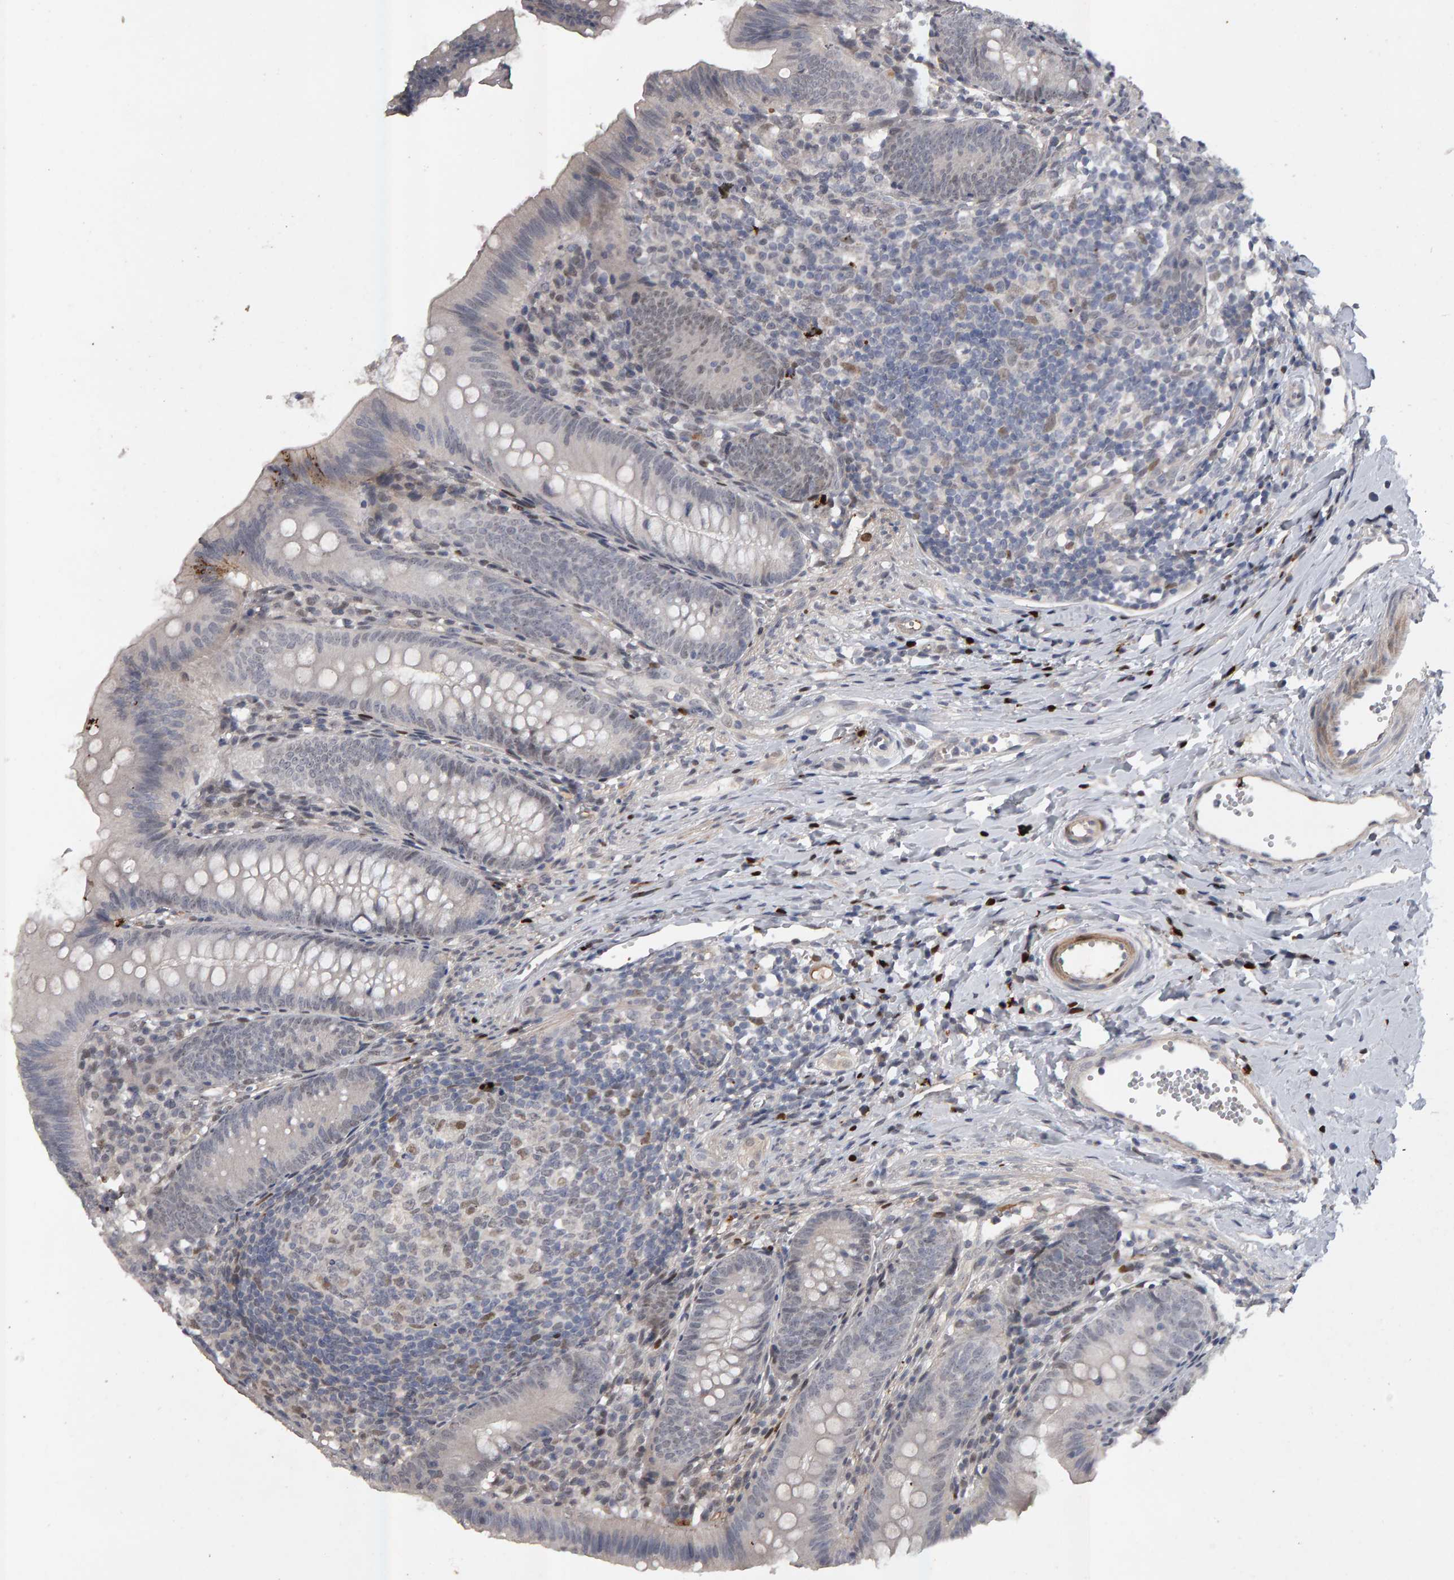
{"staining": {"intensity": "weak", "quantity": "<25%", "location": "nuclear"}, "tissue": "appendix", "cell_type": "Glandular cells", "image_type": "normal", "snomed": [{"axis": "morphology", "description": "Normal tissue, NOS"}, {"axis": "topography", "description": "Appendix"}], "caption": "Immunohistochemistry (IHC) photomicrograph of unremarkable human appendix stained for a protein (brown), which exhibits no expression in glandular cells.", "gene": "IPO8", "patient": {"sex": "male", "age": 1}}